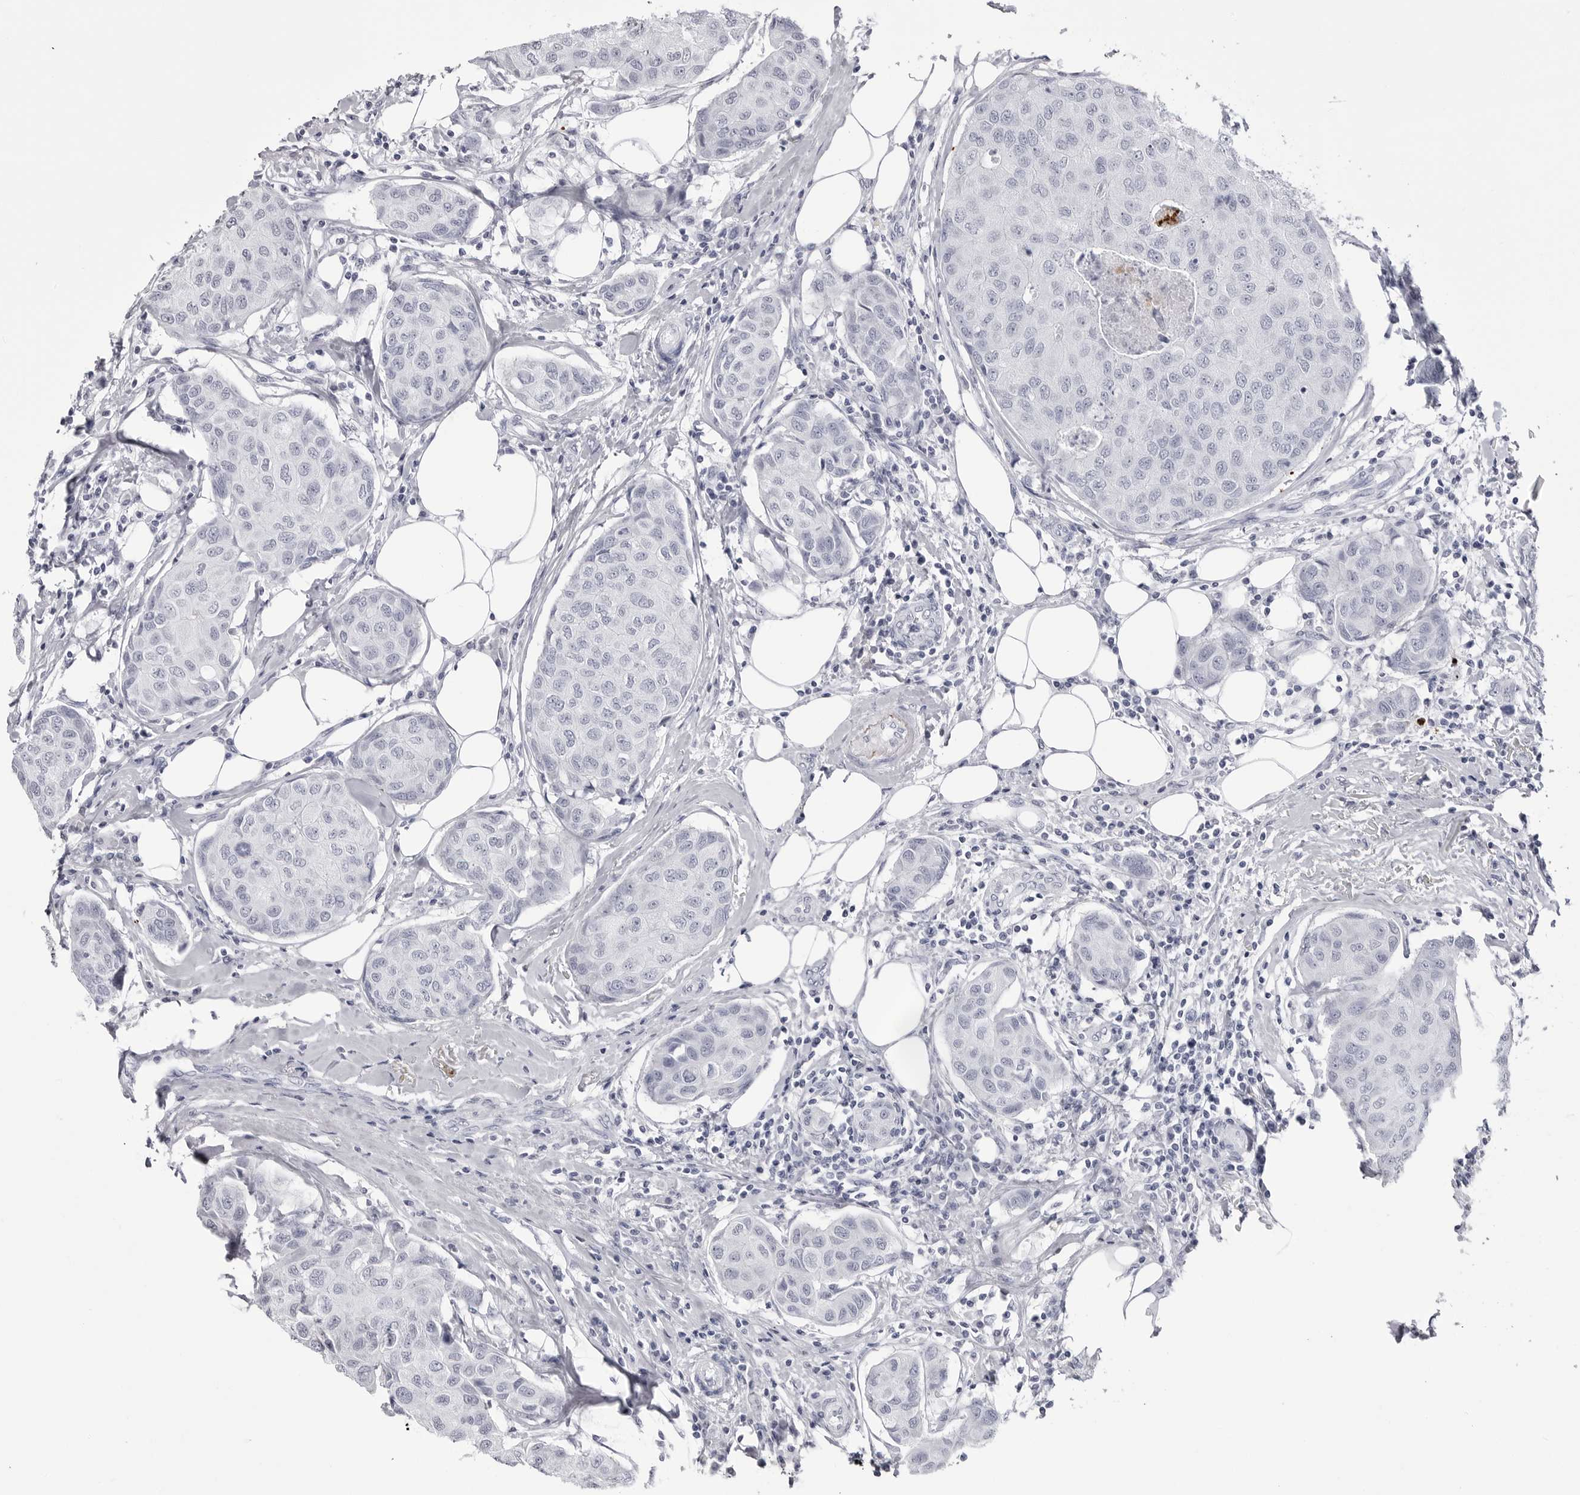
{"staining": {"intensity": "negative", "quantity": "none", "location": "none"}, "tissue": "breast cancer", "cell_type": "Tumor cells", "image_type": "cancer", "snomed": [{"axis": "morphology", "description": "Duct carcinoma"}, {"axis": "topography", "description": "Breast"}], "caption": "Tumor cells are negative for brown protein staining in breast cancer.", "gene": "COL26A1", "patient": {"sex": "female", "age": 80}}